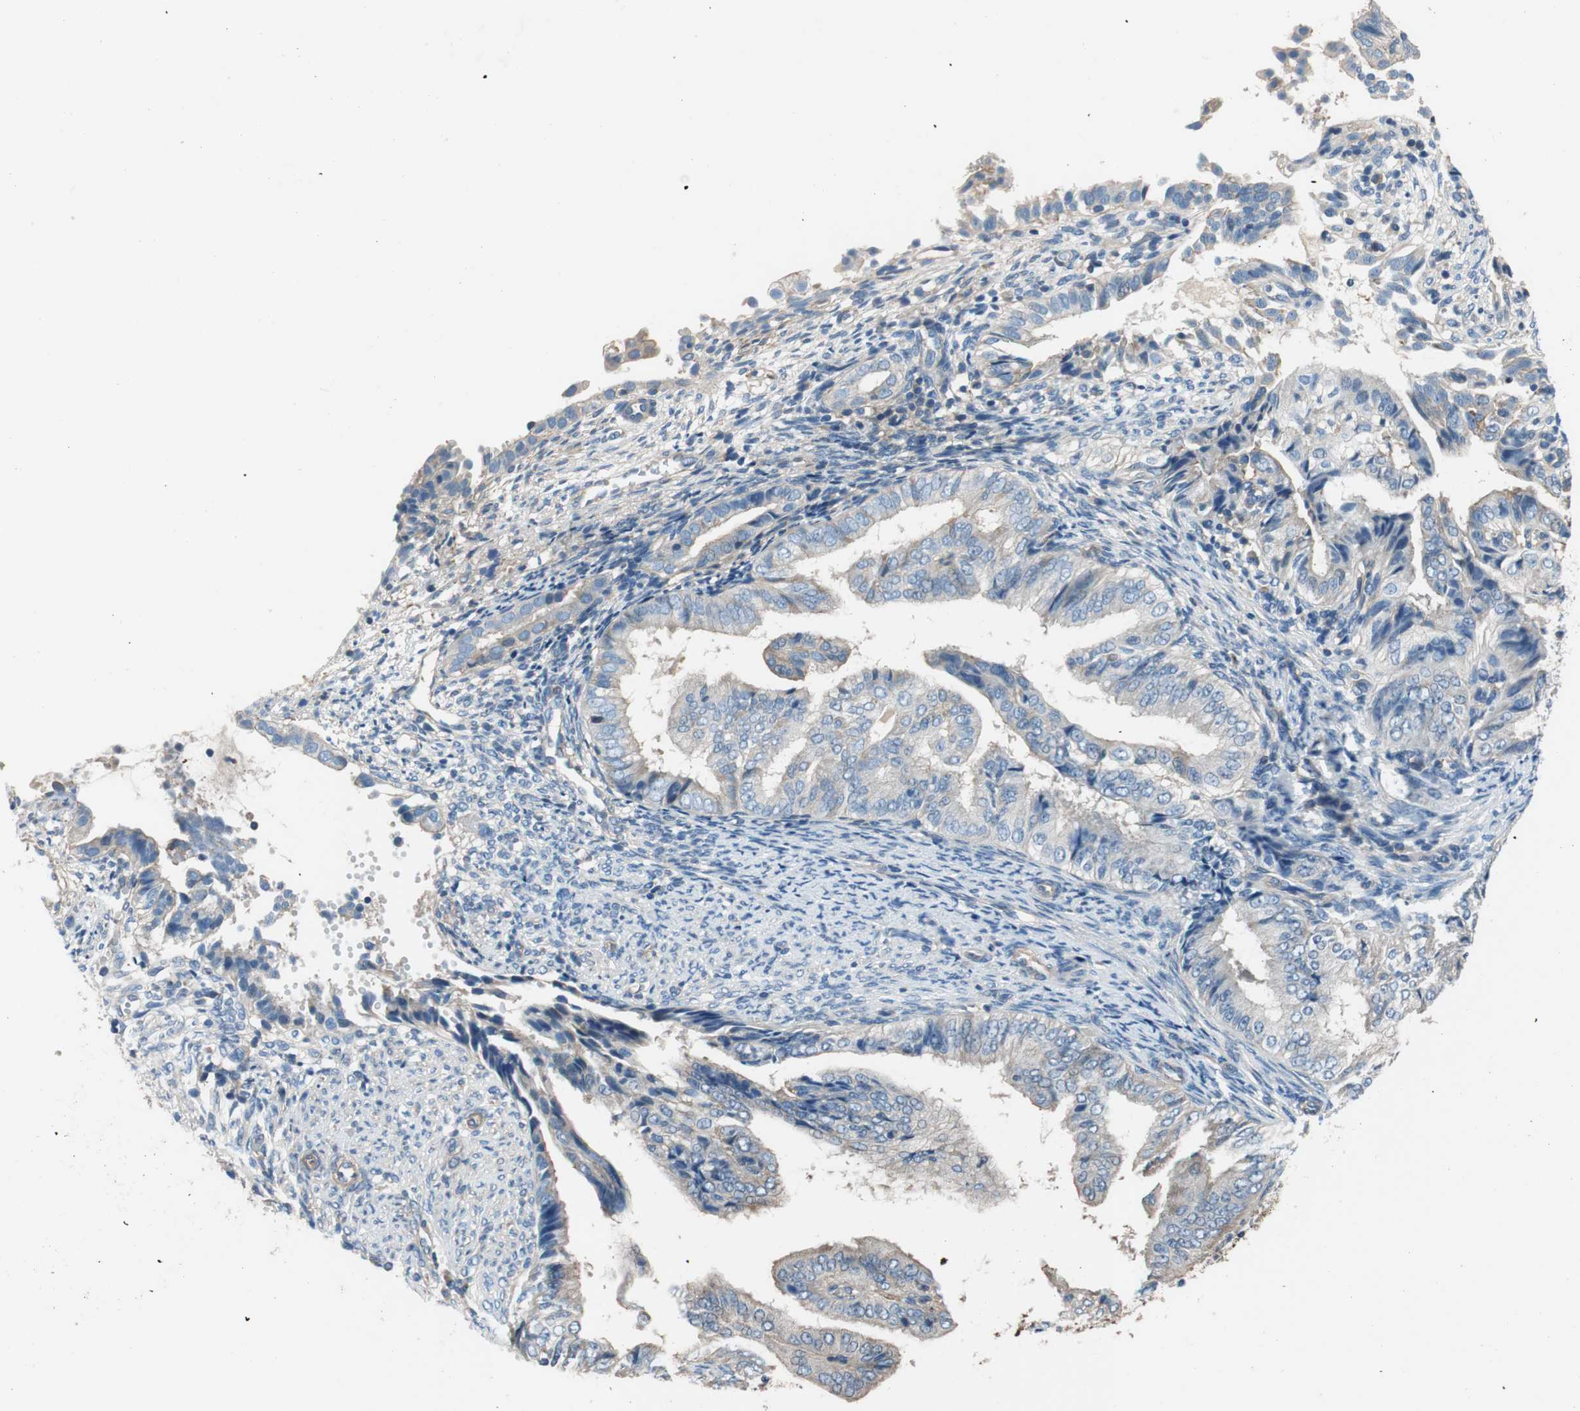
{"staining": {"intensity": "negative", "quantity": "none", "location": "none"}, "tissue": "endometrial cancer", "cell_type": "Tumor cells", "image_type": "cancer", "snomed": [{"axis": "morphology", "description": "Adenocarcinoma, NOS"}, {"axis": "topography", "description": "Endometrium"}], "caption": "Micrograph shows no protein staining in tumor cells of endometrial adenocarcinoma tissue. (Stains: DAB immunohistochemistry with hematoxylin counter stain, Microscopy: brightfield microscopy at high magnification).", "gene": "CALML3", "patient": {"sex": "female", "age": 58}}